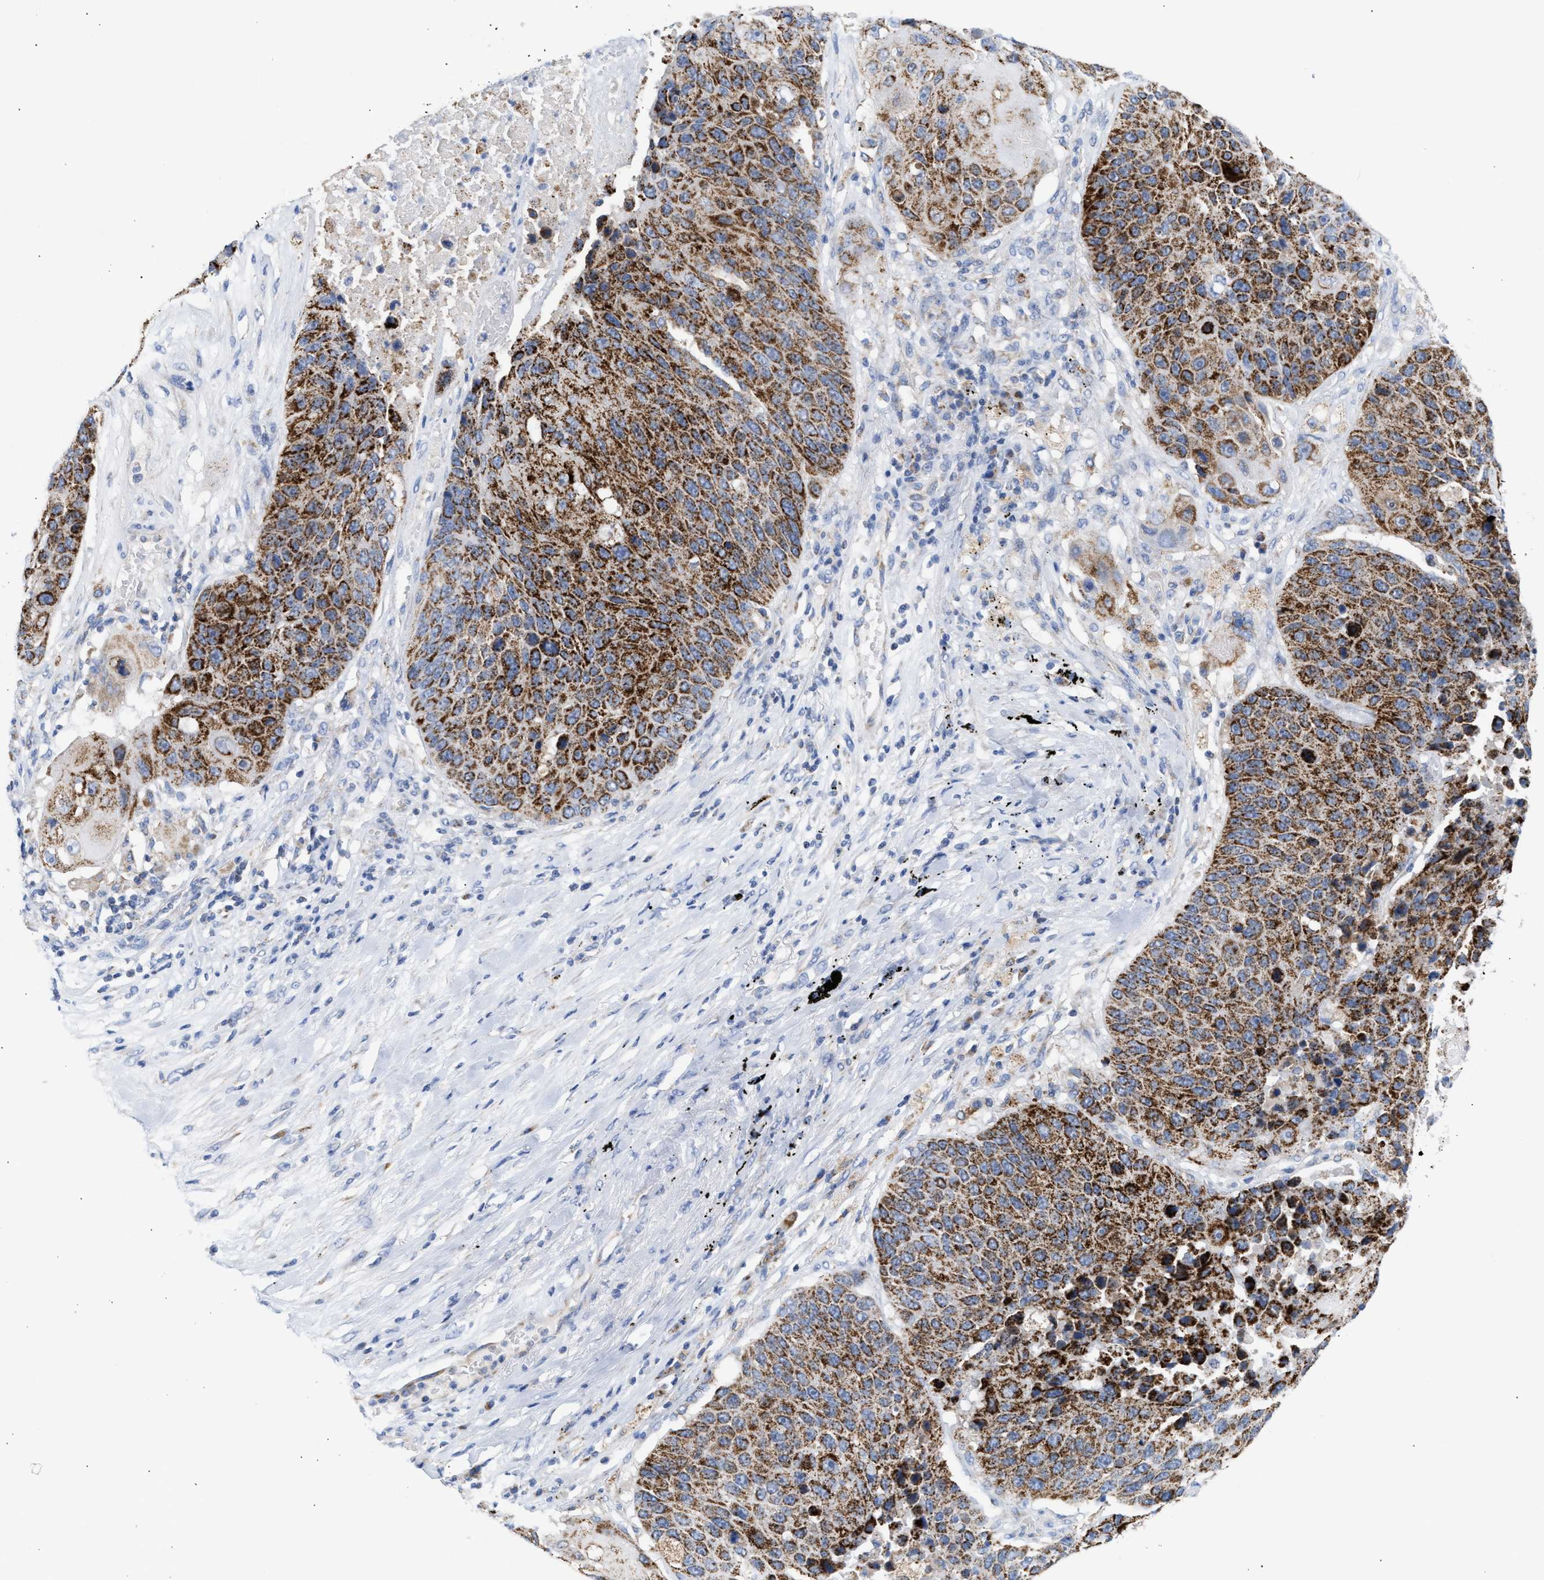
{"staining": {"intensity": "strong", "quantity": ">75%", "location": "cytoplasmic/membranous"}, "tissue": "lung cancer", "cell_type": "Tumor cells", "image_type": "cancer", "snomed": [{"axis": "morphology", "description": "Squamous cell carcinoma, NOS"}, {"axis": "topography", "description": "Lung"}], "caption": "About >75% of tumor cells in human lung cancer (squamous cell carcinoma) demonstrate strong cytoplasmic/membranous protein expression as visualized by brown immunohistochemical staining.", "gene": "ACOT13", "patient": {"sex": "male", "age": 61}}